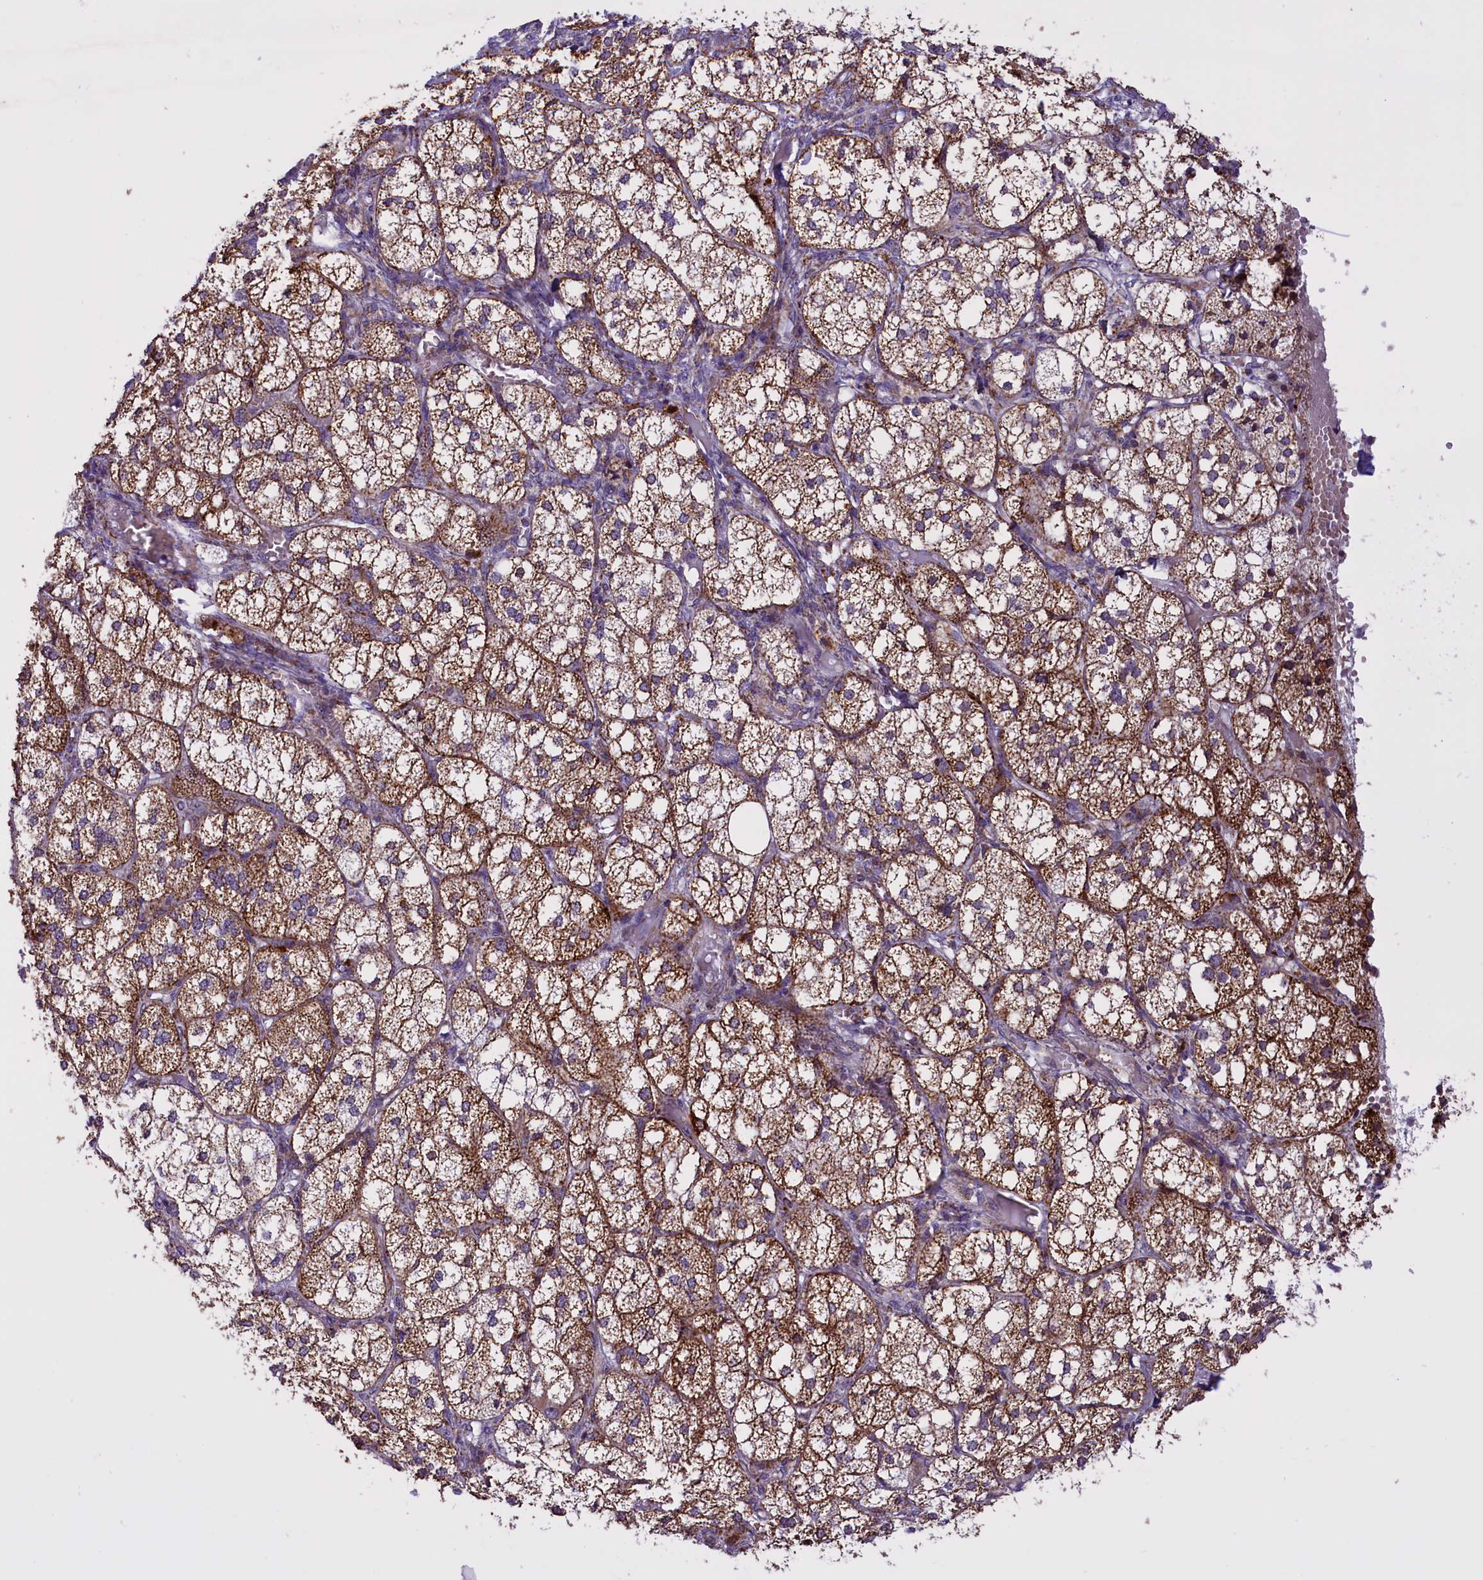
{"staining": {"intensity": "strong", "quantity": ">75%", "location": "cytoplasmic/membranous"}, "tissue": "adrenal gland", "cell_type": "Glandular cells", "image_type": "normal", "snomed": [{"axis": "morphology", "description": "Normal tissue, NOS"}, {"axis": "topography", "description": "Adrenal gland"}], "caption": "Immunohistochemistry of benign human adrenal gland demonstrates high levels of strong cytoplasmic/membranous expression in about >75% of glandular cells.", "gene": "NDUFS5", "patient": {"sex": "female", "age": 61}}